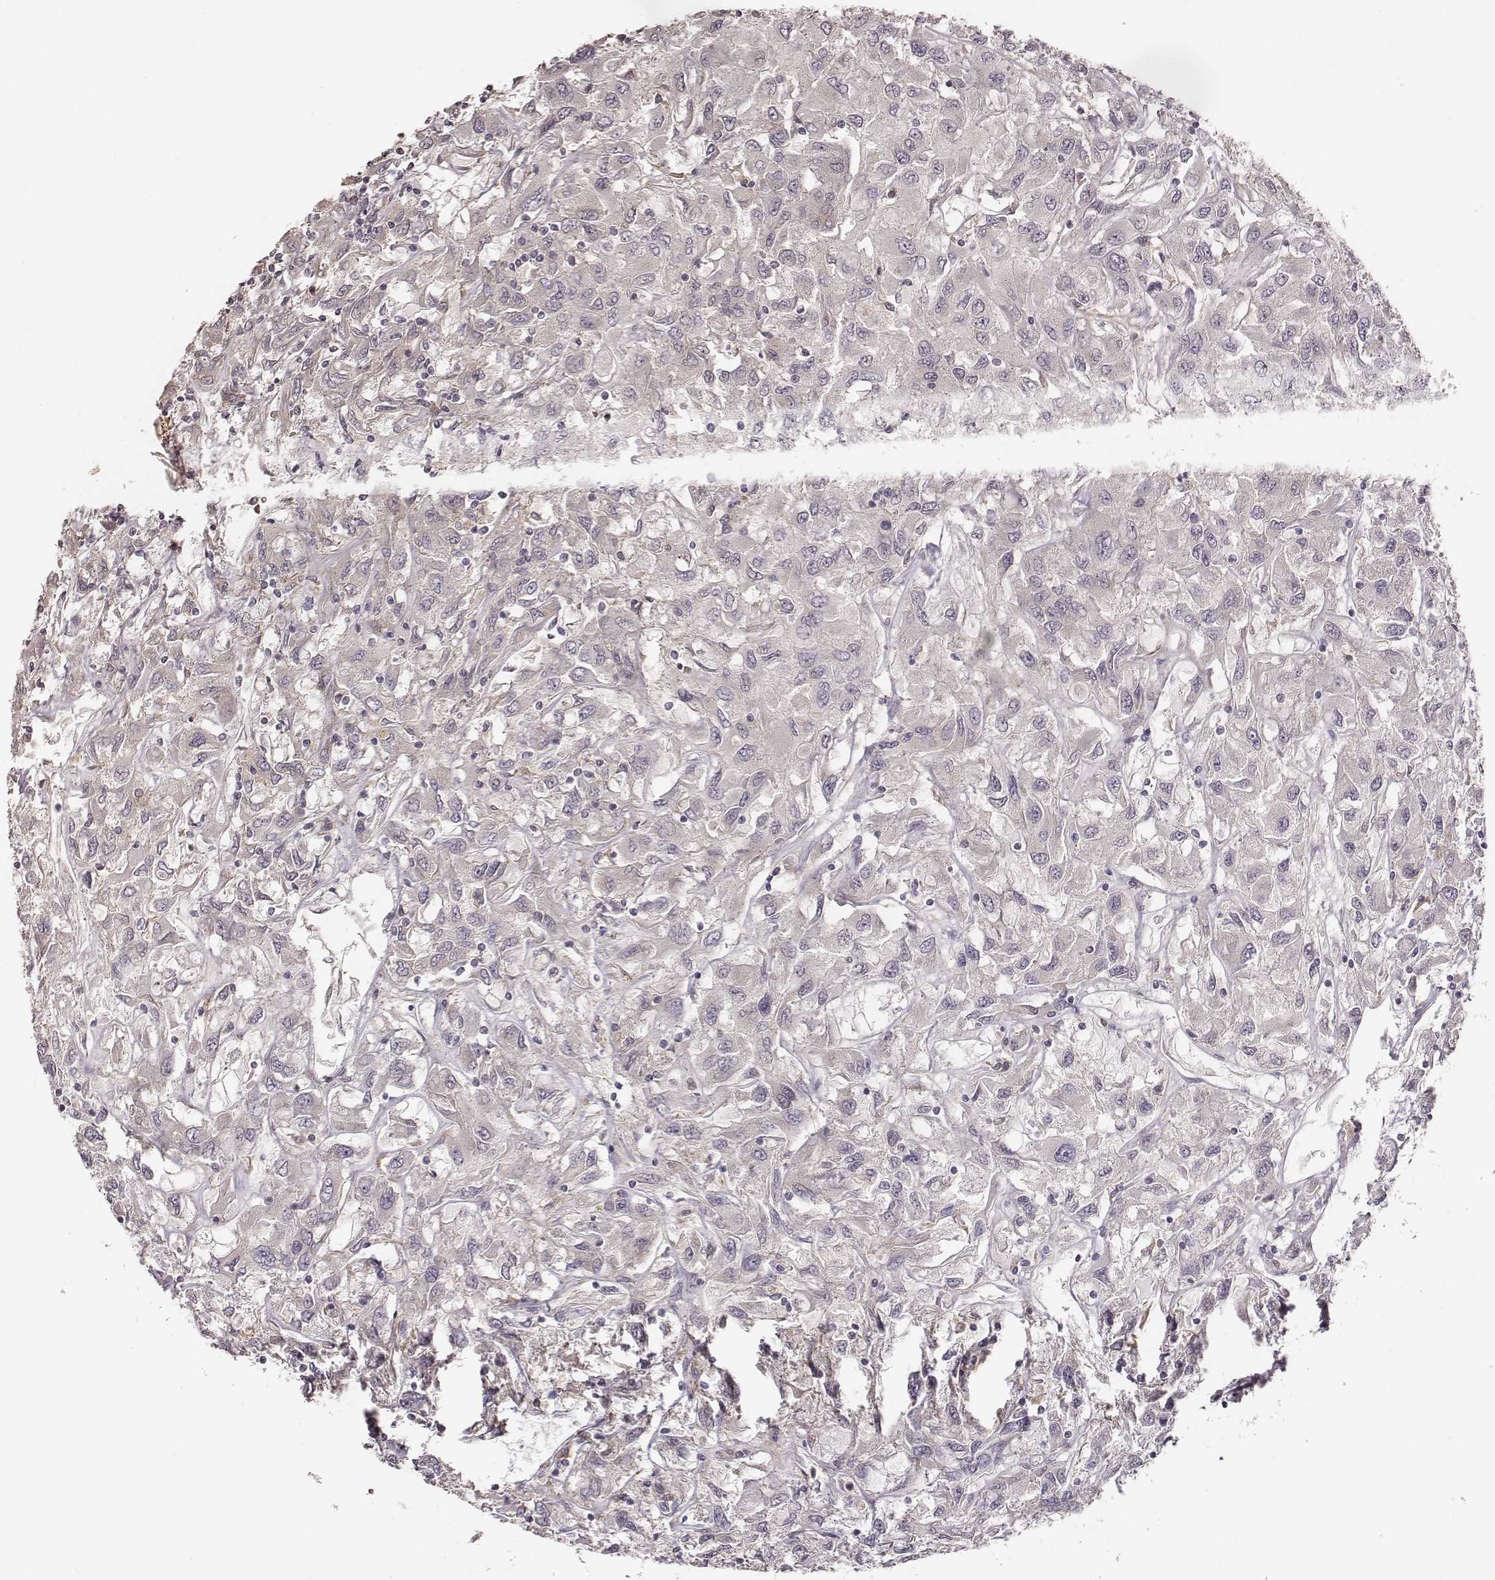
{"staining": {"intensity": "negative", "quantity": "none", "location": "none"}, "tissue": "renal cancer", "cell_type": "Tumor cells", "image_type": "cancer", "snomed": [{"axis": "morphology", "description": "Adenocarcinoma, NOS"}, {"axis": "topography", "description": "Kidney"}], "caption": "An immunohistochemistry (IHC) image of renal cancer (adenocarcinoma) is shown. There is no staining in tumor cells of renal cancer (adenocarcinoma). The staining is performed using DAB brown chromogen with nuclei counter-stained in using hematoxylin.", "gene": "VPS26A", "patient": {"sex": "female", "age": 76}}